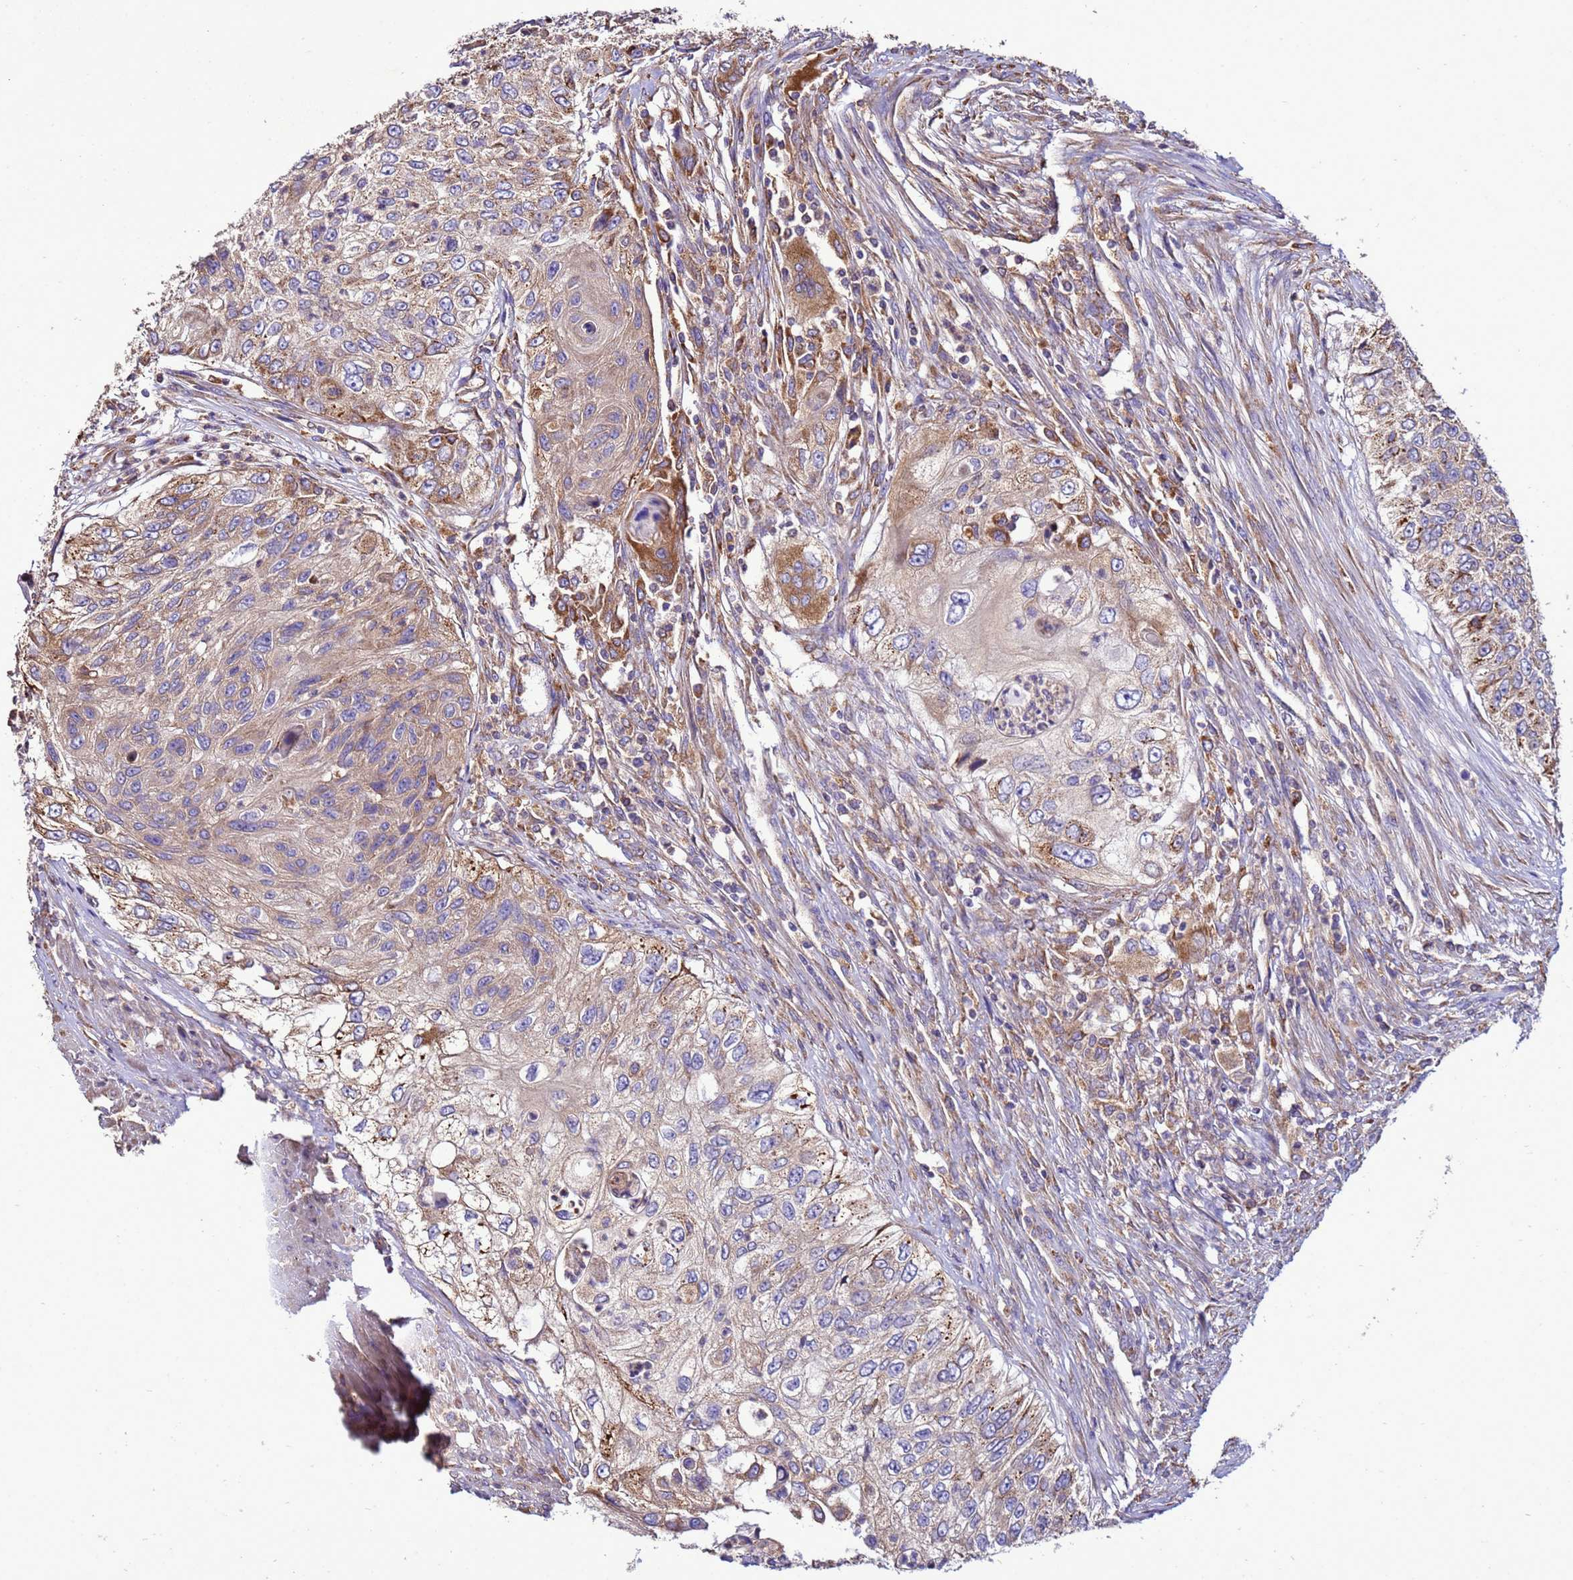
{"staining": {"intensity": "moderate", "quantity": "<25%", "location": "cytoplasmic/membranous"}, "tissue": "urothelial cancer", "cell_type": "Tumor cells", "image_type": "cancer", "snomed": [{"axis": "morphology", "description": "Urothelial carcinoma, High grade"}, {"axis": "topography", "description": "Urinary bladder"}], "caption": "Urothelial carcinoma (high-grade) tissue shows moderate cytoplasmic/membranous expression in approximately <25% of tumor cells The staining is performed using DAB (3,3'-diaminobenzidine) brown chromogen to label protein expression. The nuclei are counter-stained blue using hematoxylin.", "gene": "ANTKMT", "patient": {"sex": "female", "age": 60}}